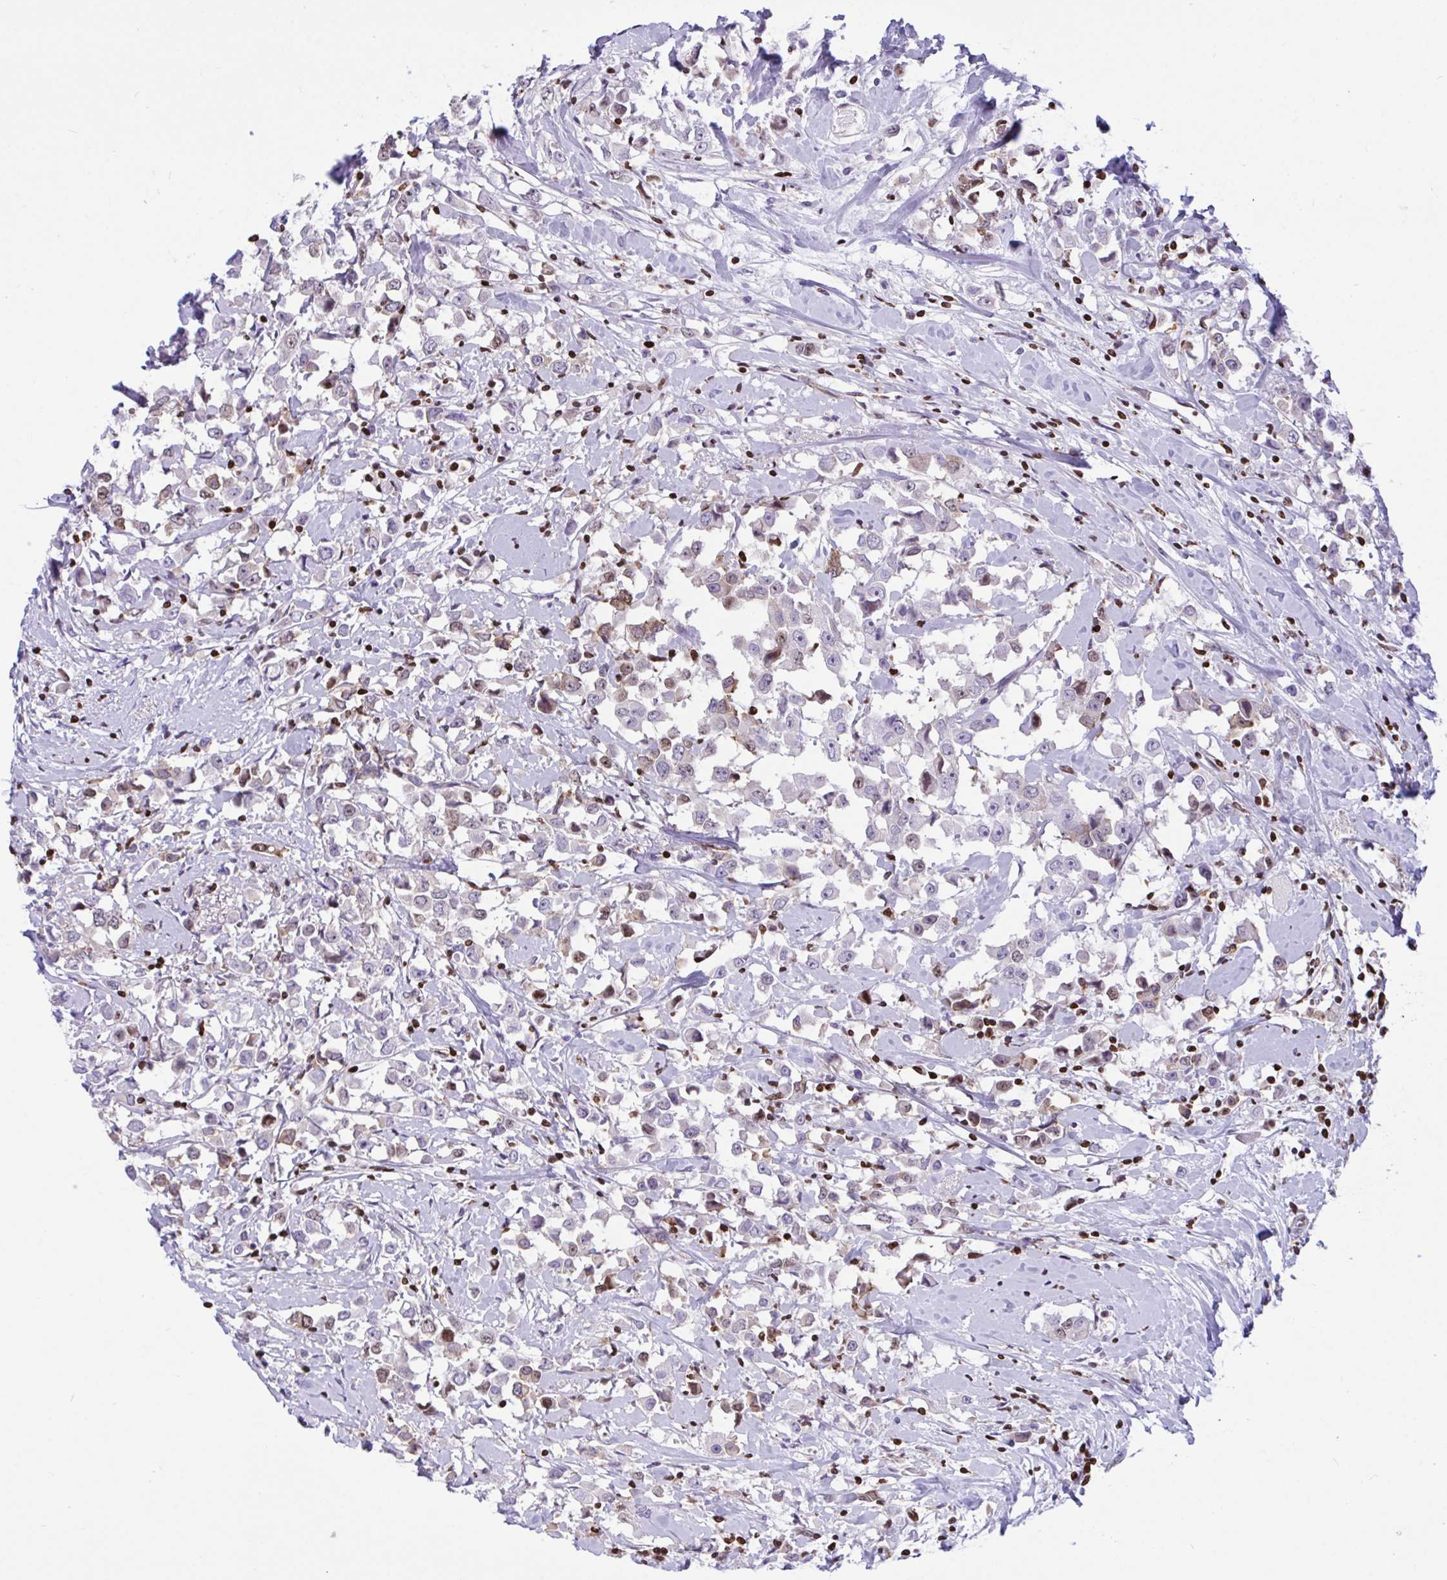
{"staining": {"intensity": "negative", "quantity": "none", "location": "none"}, "tissue": "breast cancer", "cell_type": "Tumor cells", "image_type": "cancer", "snomed": [{"axis": "morphology", "description": "Duct carcinoma"}, {"axis": "topography", "description": "Breast"}], "caption": "IHC of breast infiltrating ductal carcinoma reveals no positivity in tumor cells. (IHC, brightfield microscopy, high magnification).", "gene": "HMGB2", "patient": {"sex": "female", "age": 61}}